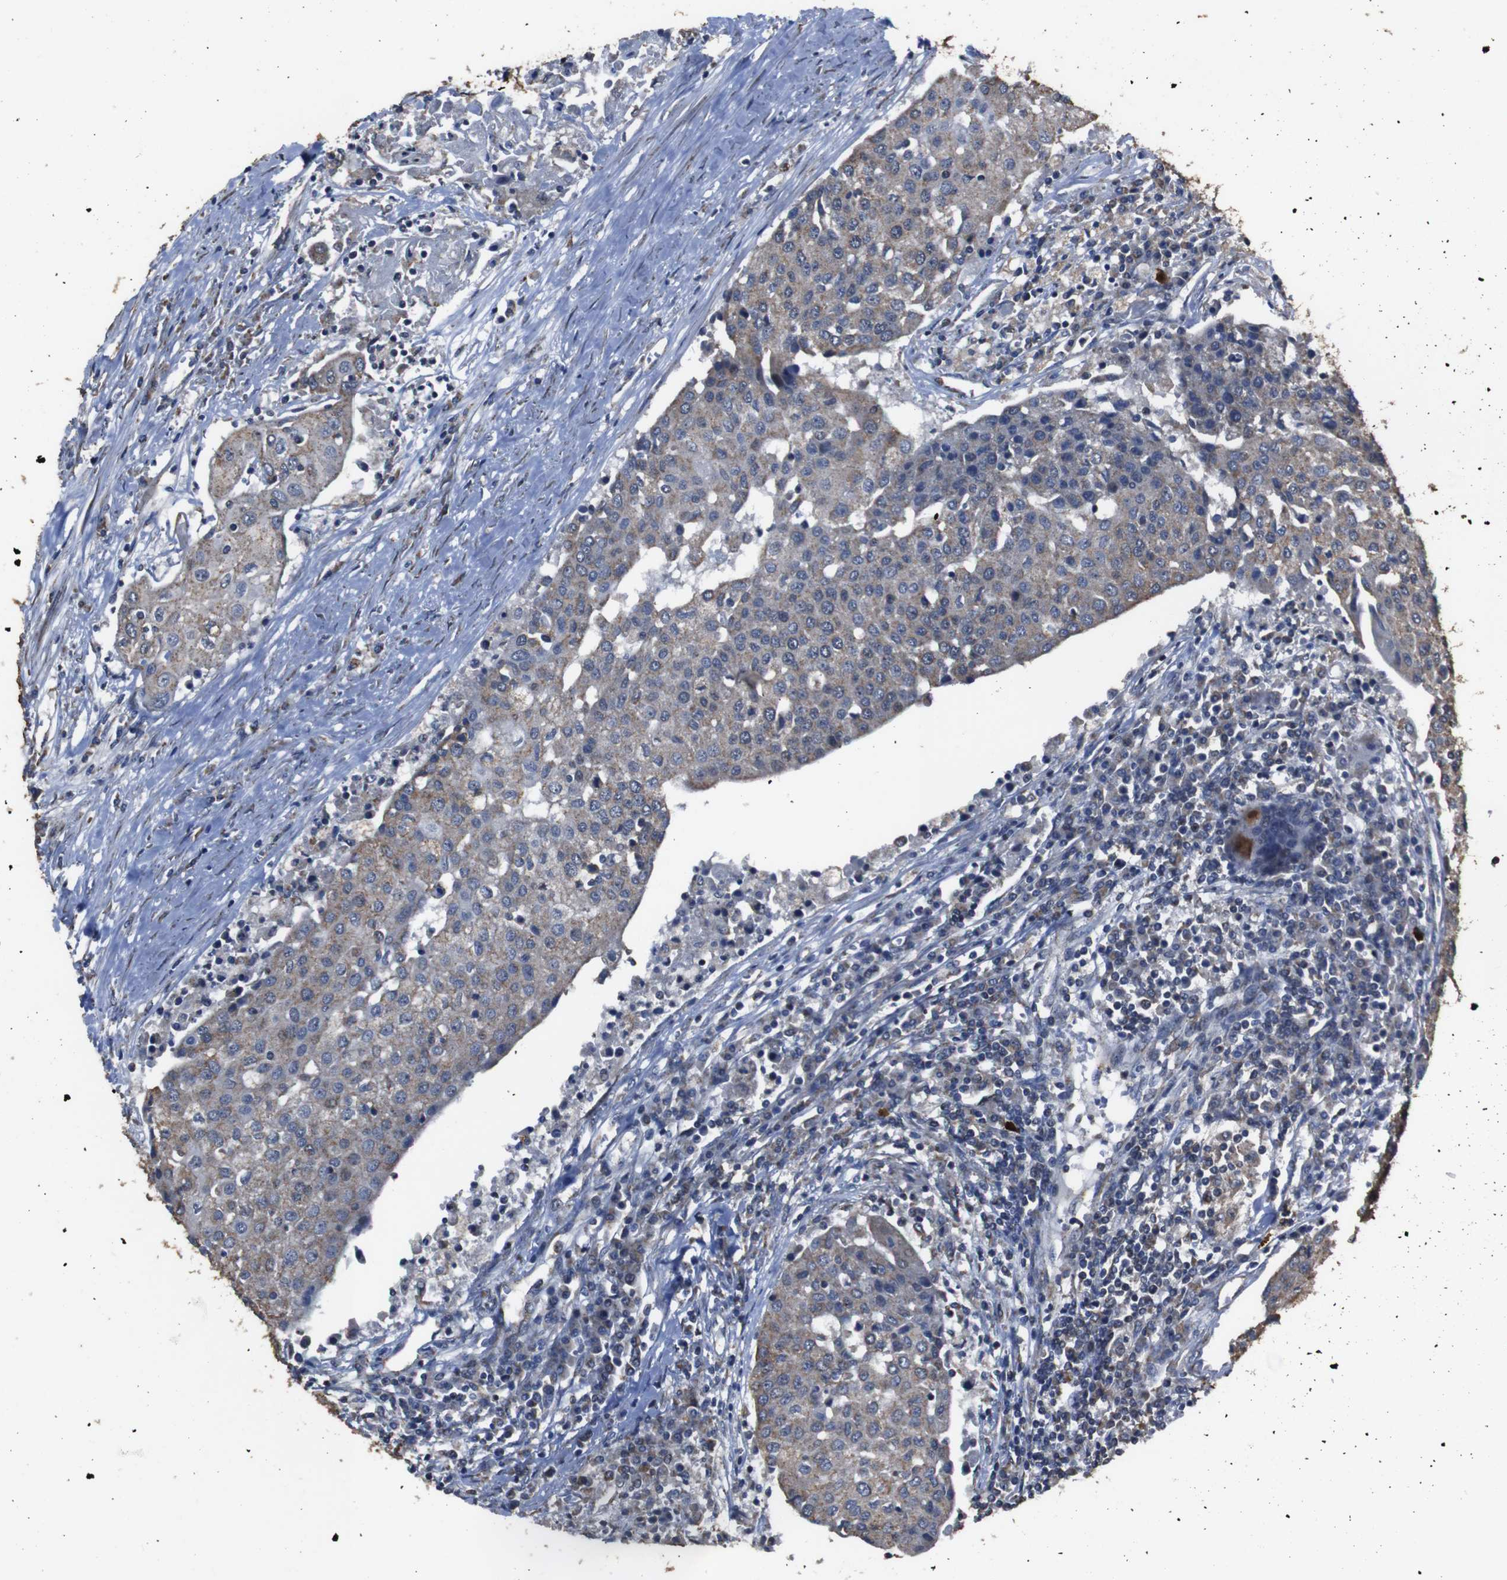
{"staining": {"intensity": "weak", "quantity": ">75%", "location": "cytoplasmic/membranous"}, "tissue": "urothelial cancer", "cell_type": "Tumor cells", "image_type": "cancer", "snomed": [{"axis": "morphology", "description": "Urothelial carcinoma, High grade"}, {"axis": "topography", "description": "Urinary bladder"}], "caption": "A brown stain labels weak cytoplasmic/membranous expression of a protein in high-grade urothelial carcinoma tumor cells.", "gene": "SNN", "patient": {"sex": "female", "age": 85}}